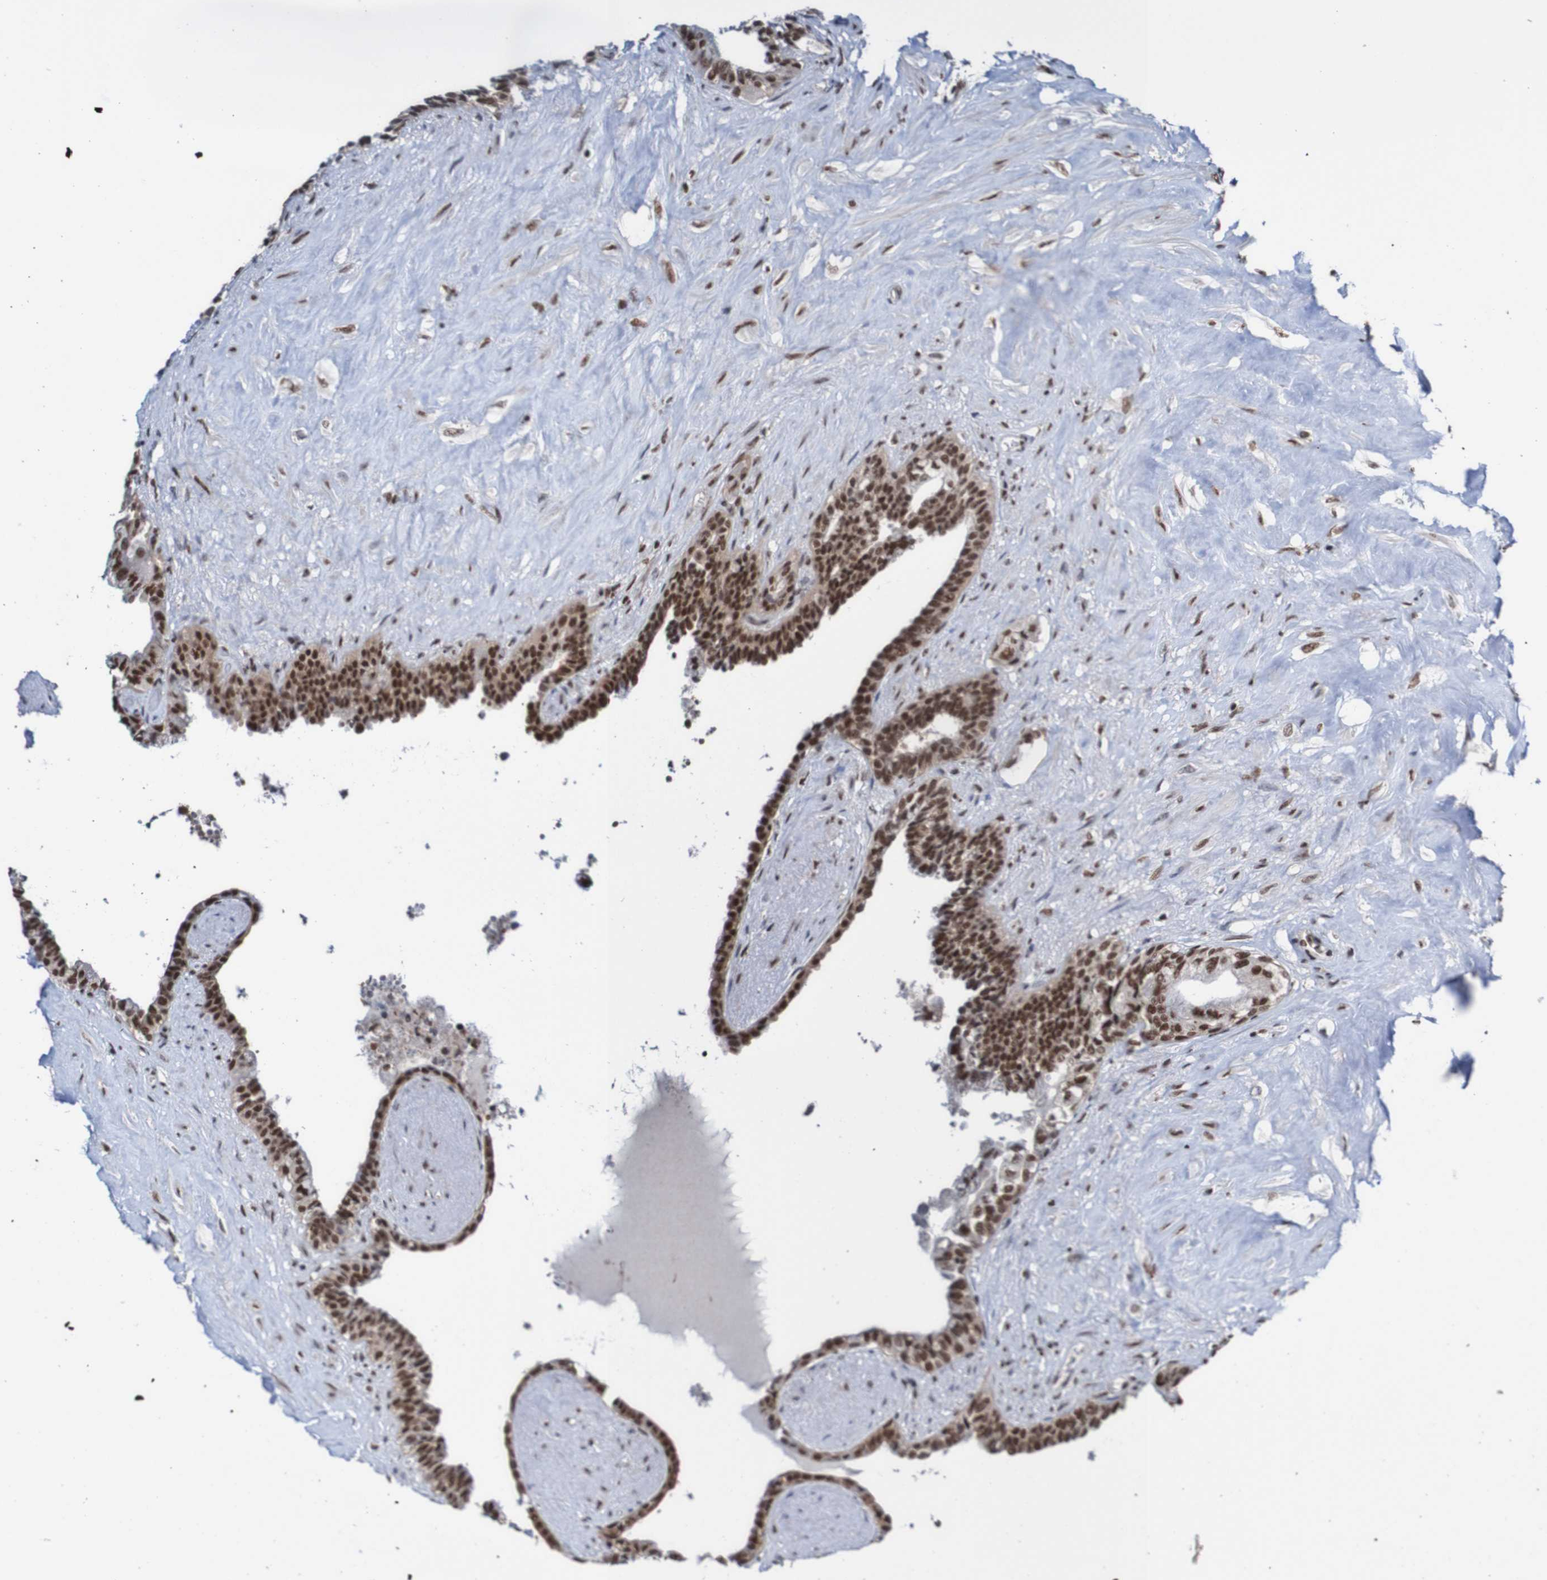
{"staining": {"intensity": "strong", "quantity": ">75%", "location": "nuclear"}, "tissue": "seminal vesicle", "cell_type": "Glandular cells", "image_type": "normal", "snomed": [{"axis": "morphology", "description": "Normal tissue, NOS"}, {"axis": "topography", "description": "Seminal veicle"}], "caption": "Normal seminal vesicle was stained to show a protein in brown. There is high levels of strong nuclear positivity in about >75% of glandular cells. Nuclei are stained in blue.", "gene": "CDC5L", "patient": {"sex": "male", "age": 63}}